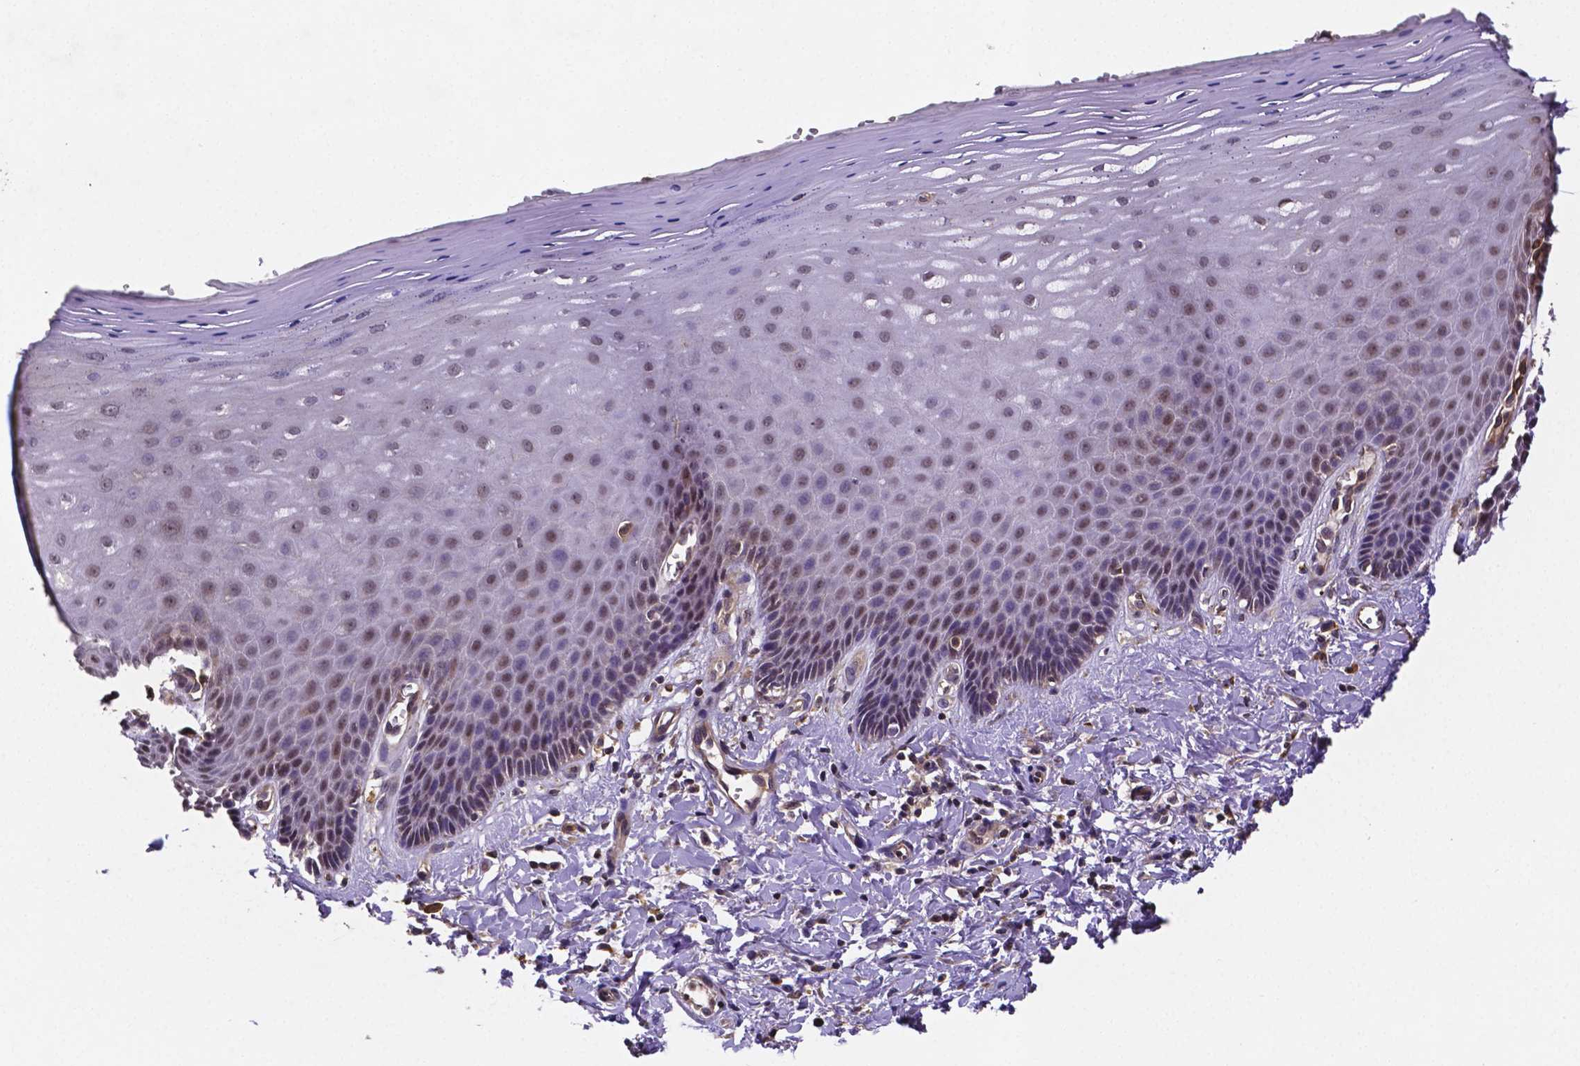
{"staining": {"intensity": "moderate", "quantity": "25%-75%", "location": "nuclear"}, "tissue": "vagina", "cell_type": "Squamous epithelial cells", "image_type": "normal", "snomed": [{"axis": "morphology", "description": "Normal tissue, NOS"}, {"axis": "topography", "description": "Vagina"}], "caption": "Moderate nuclear protein positivity is present in approximately 25%-75% of squamous epithelial cells in vagina.", "gene": "RNF123", "patient": {"sex": "female", "age": 83}}